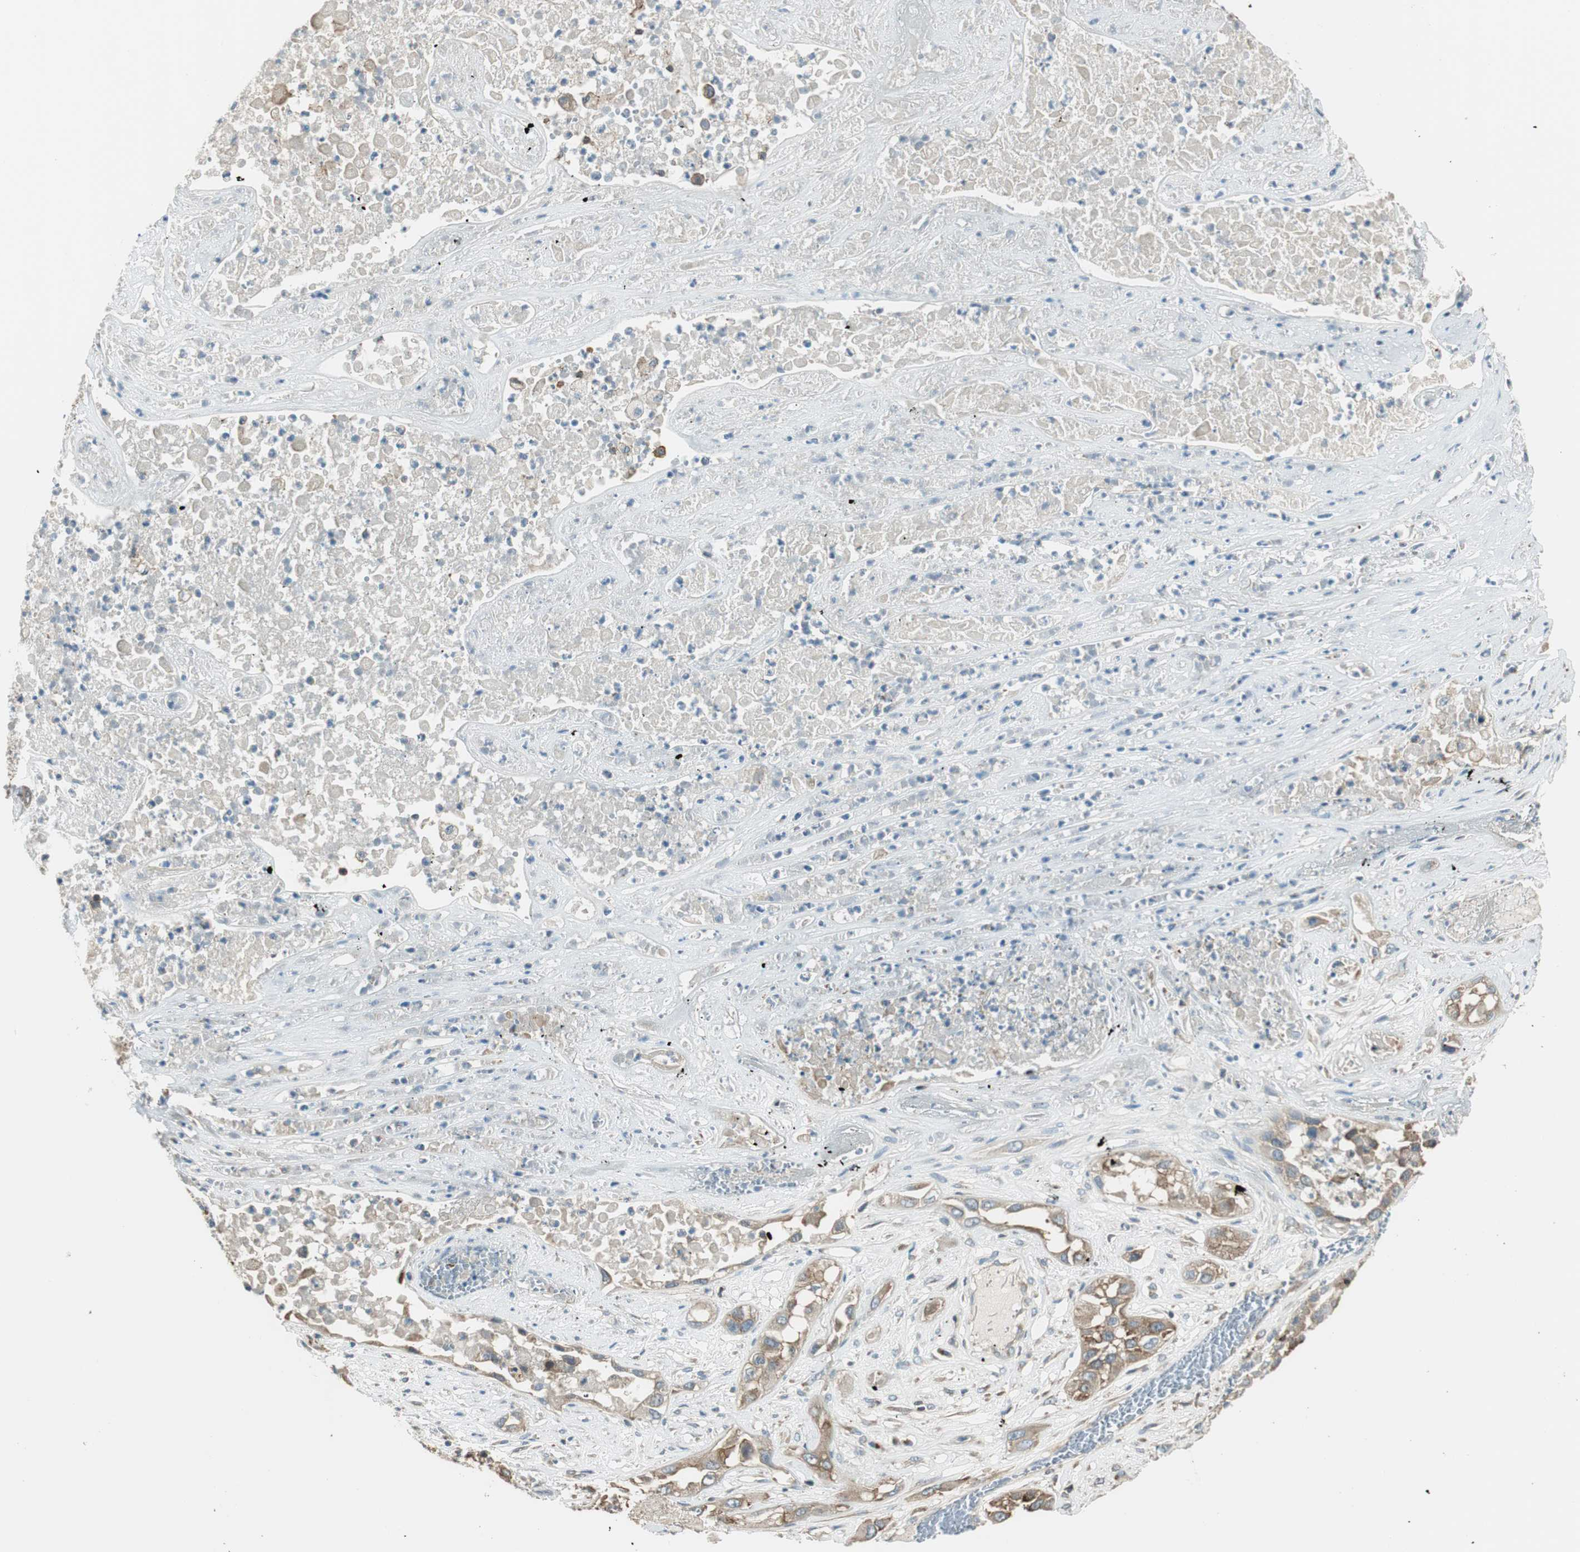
{"staining": {"intensity": "moderate", "quantity": ">75%", "location": "cytoplasmic/membranous"}, "tissue": "lung cancer", "cell_type": "Tumor cells", "image_type": "cancer", "snomed": [{"axis": "morphology", "description": "Squamous cell carcinoma, NOS"}, {"axis": "topography", "description": "Lung"}], "caption": "High-power microscopy captured an immunohistochemistry histopathology image of lung squamous cell carcinoma, revealing moderate cytoplasmic/membranous staining in approximately >75% of tumor cells.", "gene": "PI4K2B", "patient": {"sex": "male", "age": 71}}